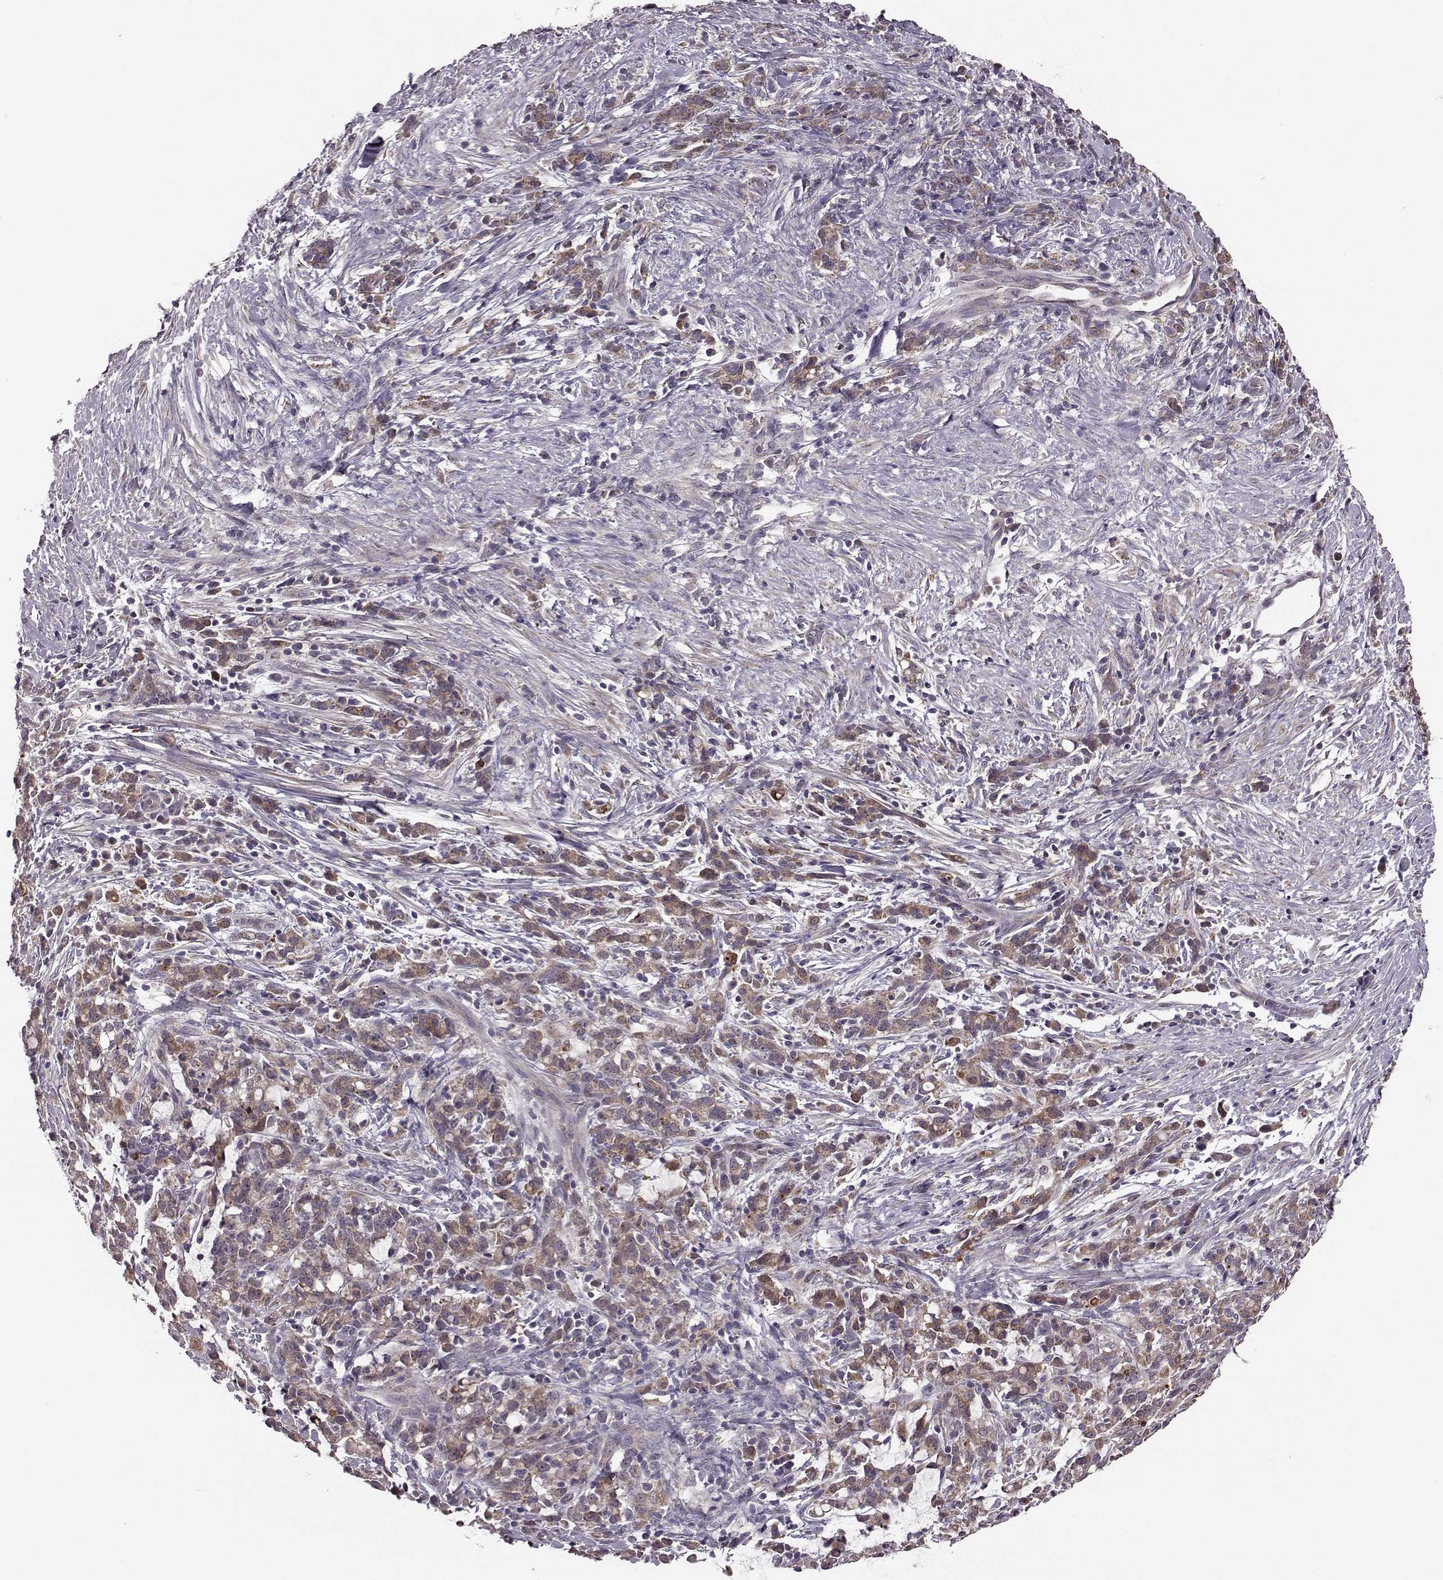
{"staining": {"intensity": "moderate", "quantity": ">75%", "location": "cytoplasmic/membranous,nuclear"}, "tissue": "stomach cancer", "cell_type": "Tumor cells", "image_type": "cancer", "snomed": [{"axis": "morphology", "description": "Adenocarcinoma, NOS"}, {"axis": "topography", "description": "Stomach"}], "caption": "Immunohistochemistry (IHC) photomicrograph of stomach adenocarcinoma stained for a protein (brown), which reveals medium levels of moderate cytoplasmic/membranous and nuclear positivity in approximately >75% of tumor cells.", "gene": "PUDP", "patient": {"sex": "female", "age": 57}}